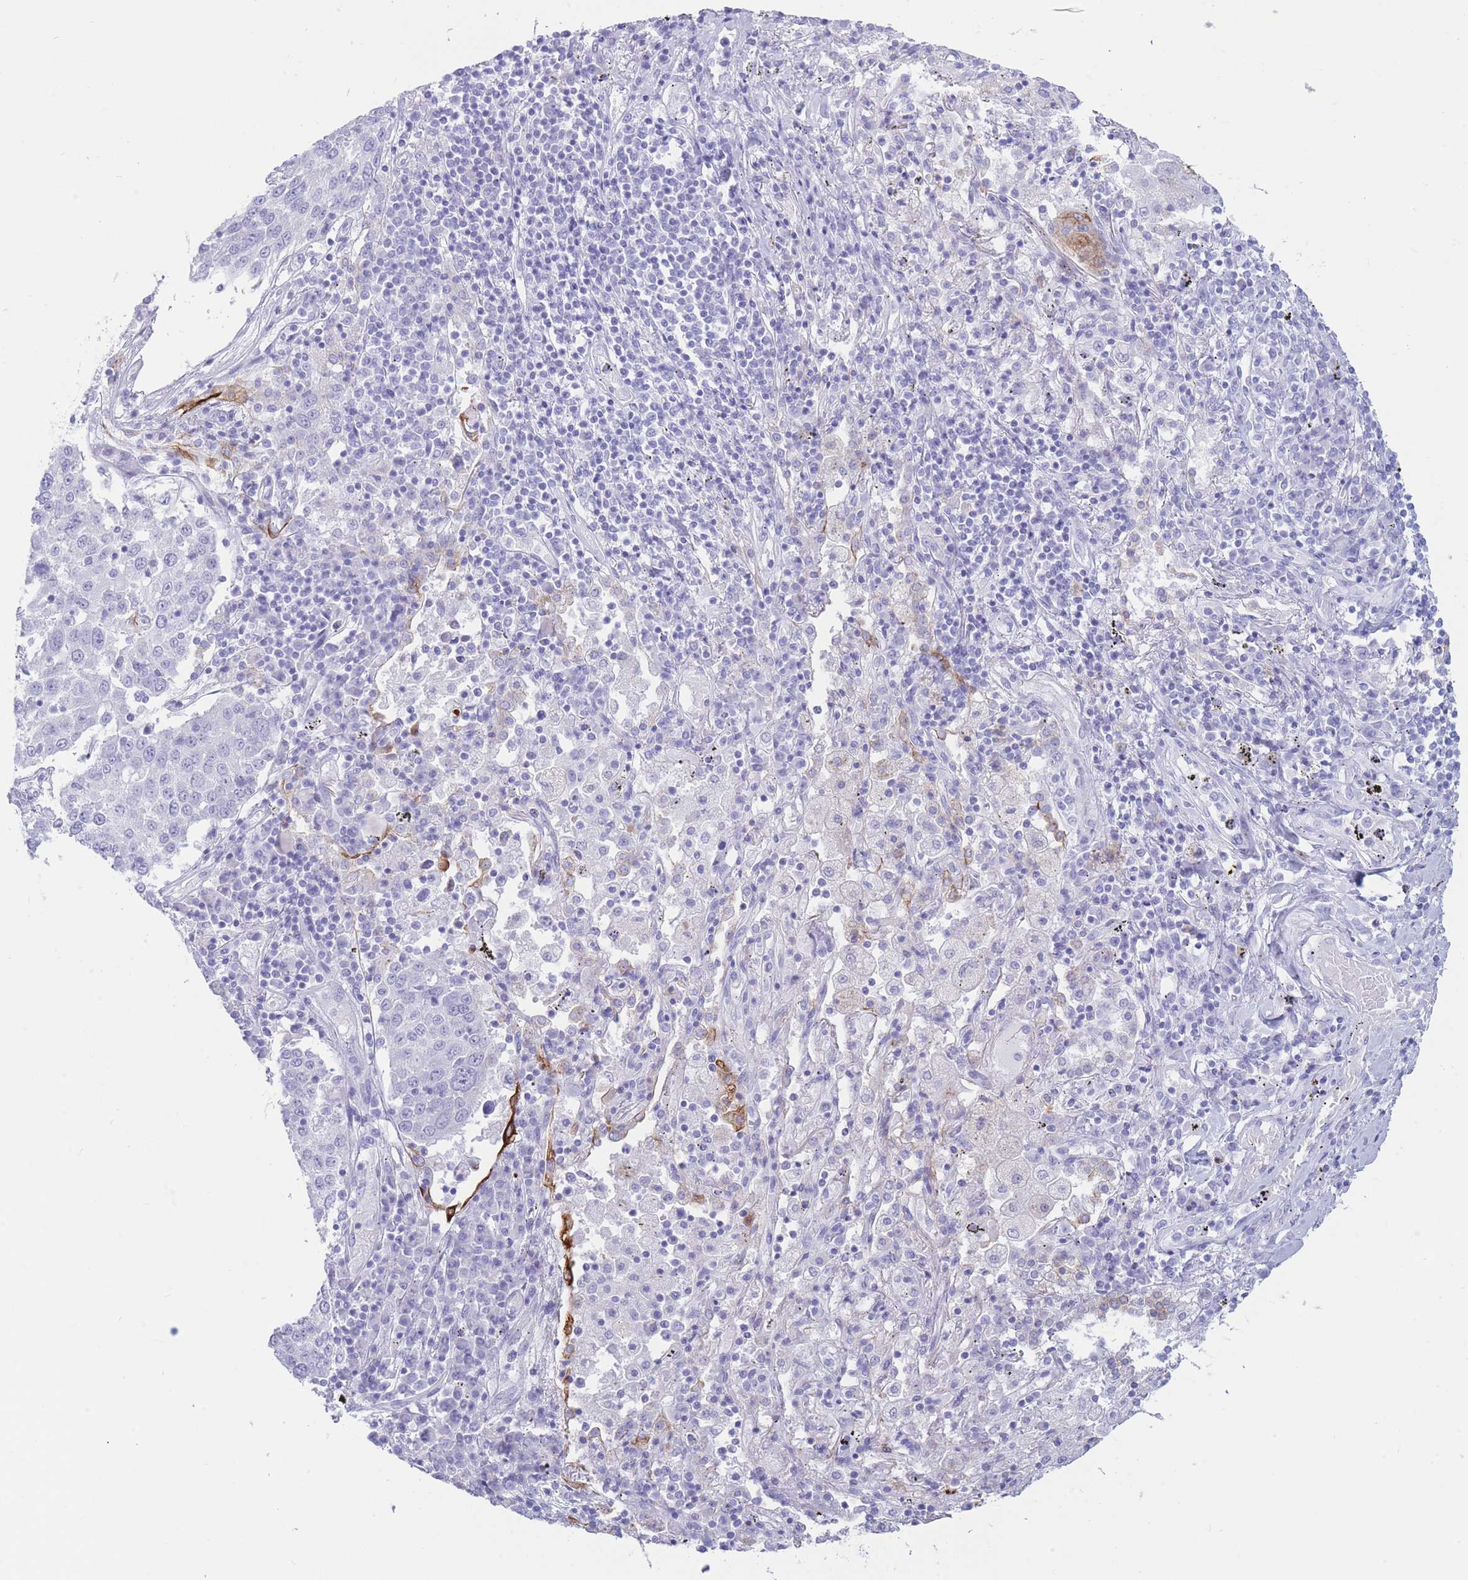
{"staining": {"intensity": "negative", "quantity": "none", "location": "none"}, "tissue": "lung cancer", "cell_type": "Tumor cells", "image_type": "cancer", "snomed": [{"axis": "morphology", "description": "Squamous cell carcinoma, NOS"}, {"axis": "topography", "description": "Lung"}], "caption": "Photomicrograph shows no protein staining in tumor cells of lung squamous cell carcinoma tissue.", "gene": "VWA8", "patient": {"sex": "male", "age": 65}}